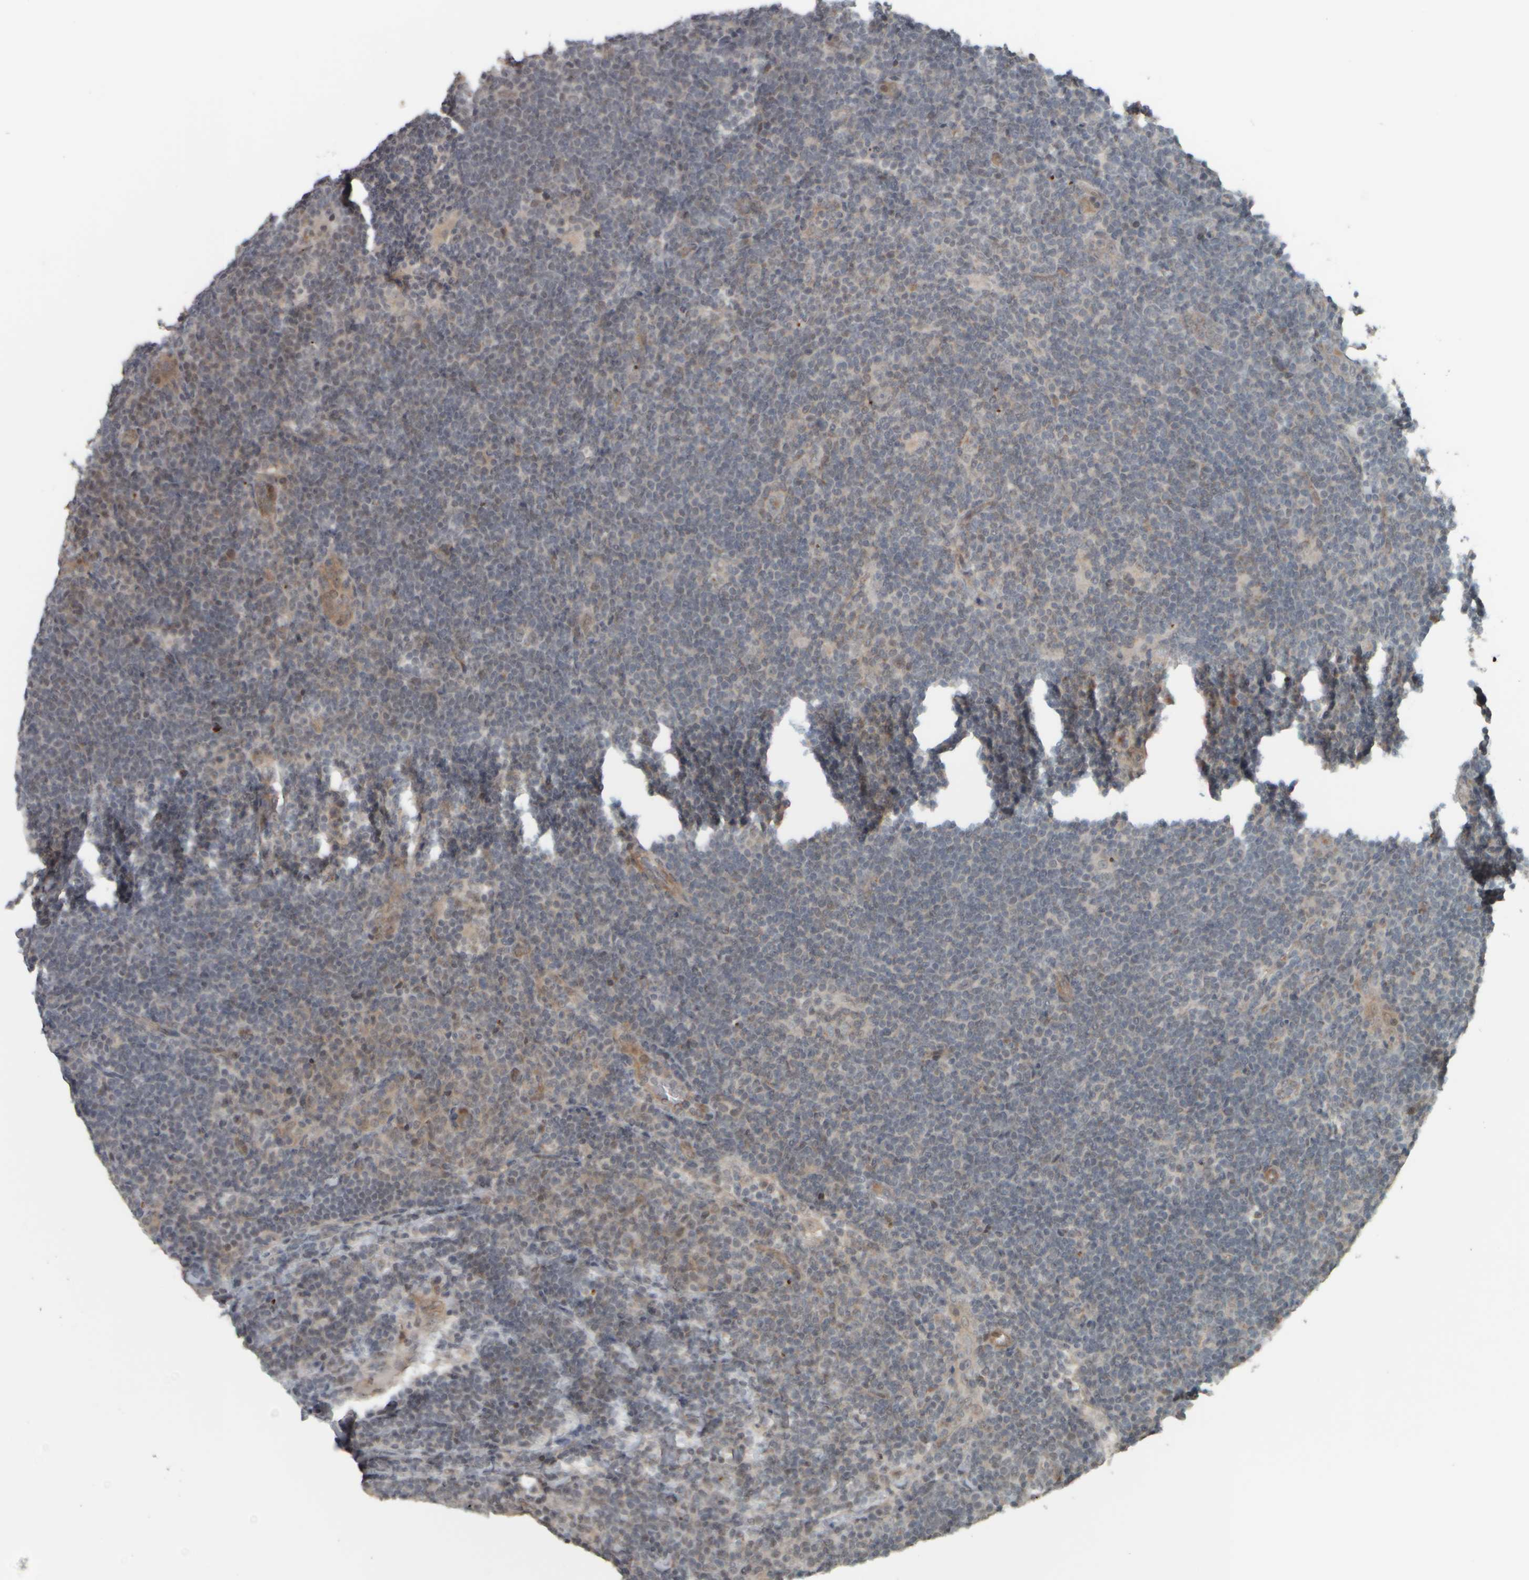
{"staining": {"intensity": "negative", "quantity": "none", "location": "none"}, "tissue": "lymphoma", "cell_type": "Tumor cells", "image_type": "cancer", "snomed": [{"axis": "morphology", "description": "Hodgkin's disease, NOS"}, {"axis": "topography", "description": "Lymph node"}], "caption": "IHC of human Hodgkin's disease exhibits no positivity in tumor cells.", "gene": "NAPG", "patient": {"sex": "female", "age": 57}}